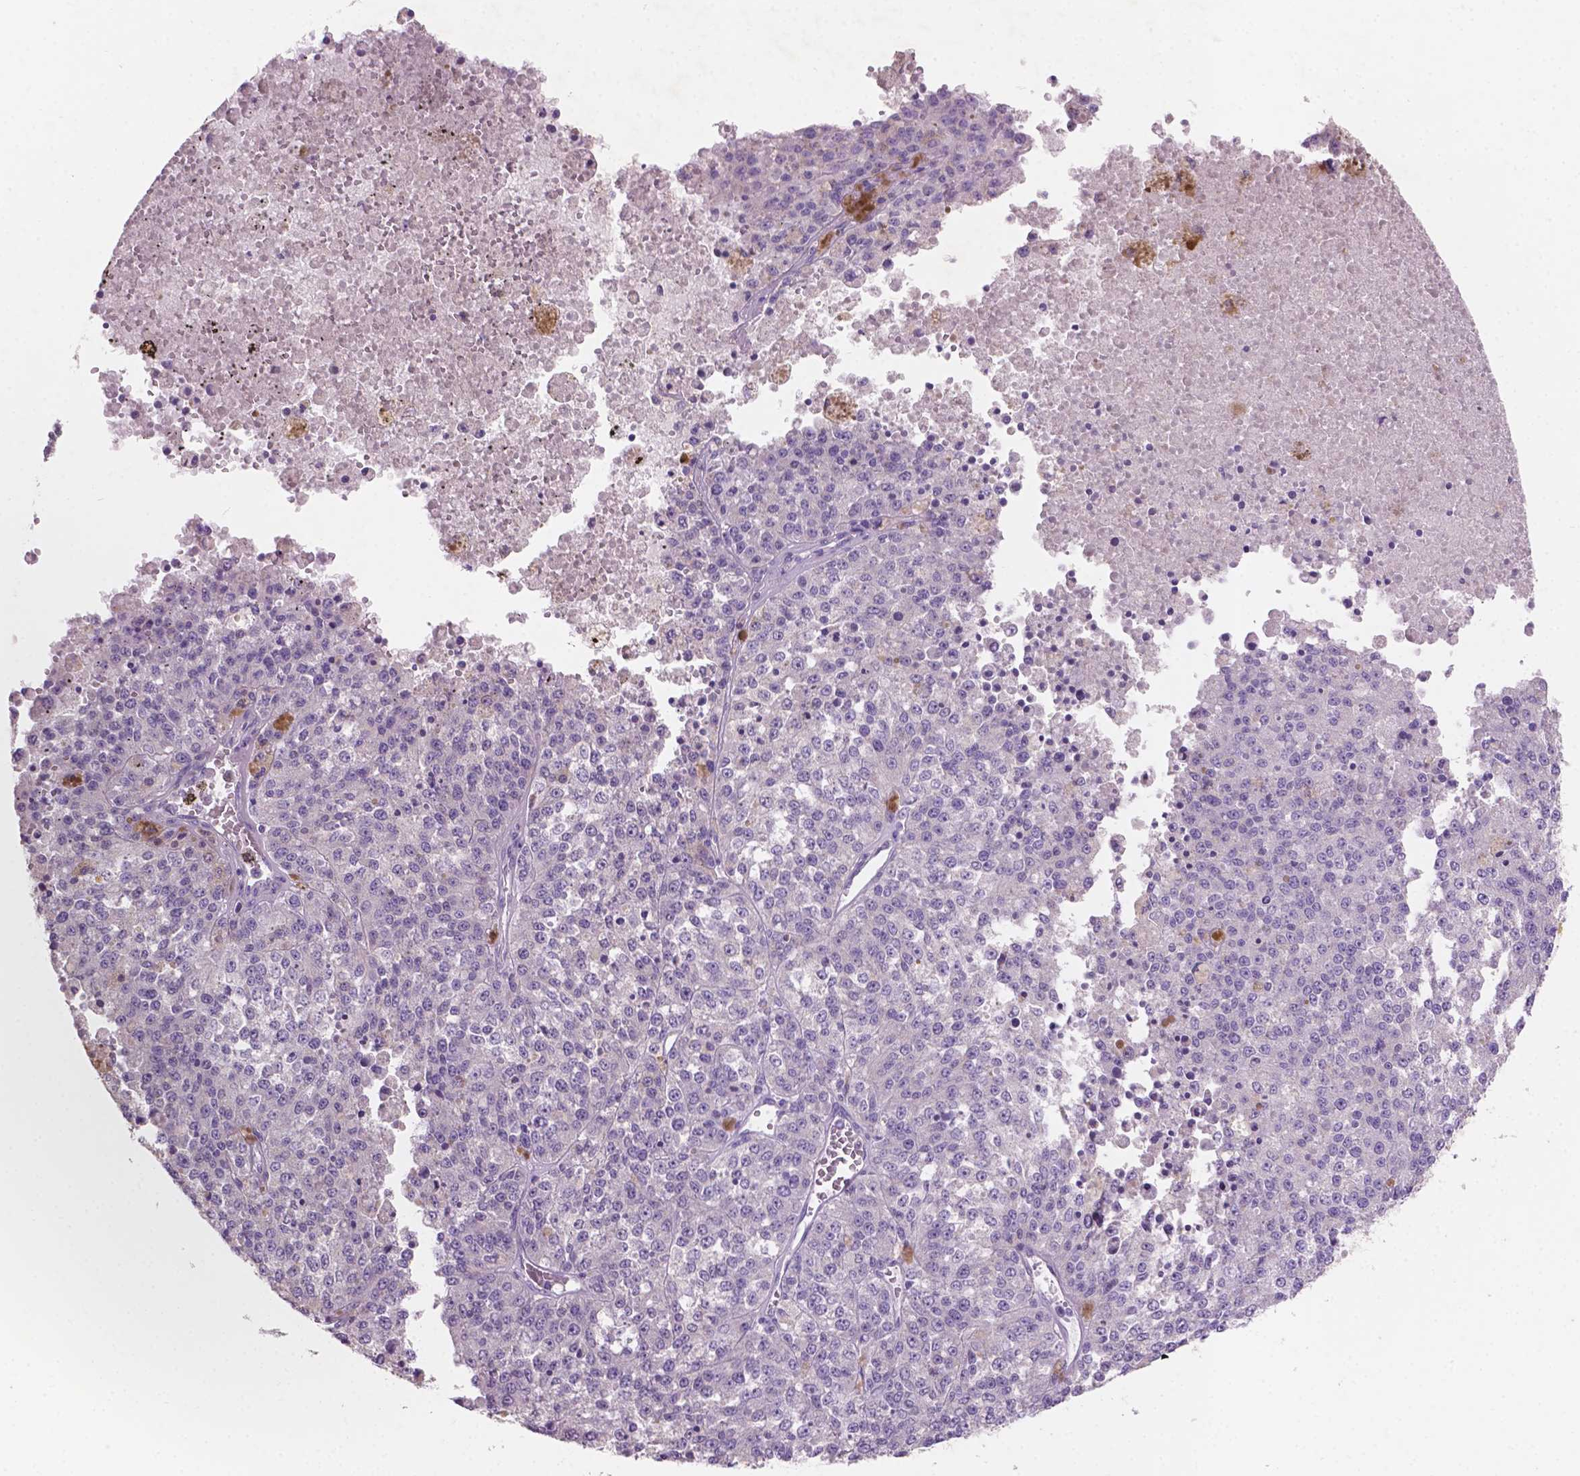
{"staining": {"intensity": "negative", "quantity": "none", "location": "none"}, "tissue": "melanoma", "cell_type": "Tumor cells", "image_type": "cancer", "snomed": [{"axis": "morphology", "description": "Malignant melanoma, Metastatic site"}, {"axis": "topography", "description": "Lymph node"}], "caption": "Immunohistochemistry (IHC) micrograph of melanoma stained for a protein (brown), which shows no staining in tumor cells.", "gene": "SBSN", "patient": {"sex": "female", "age": 64}}